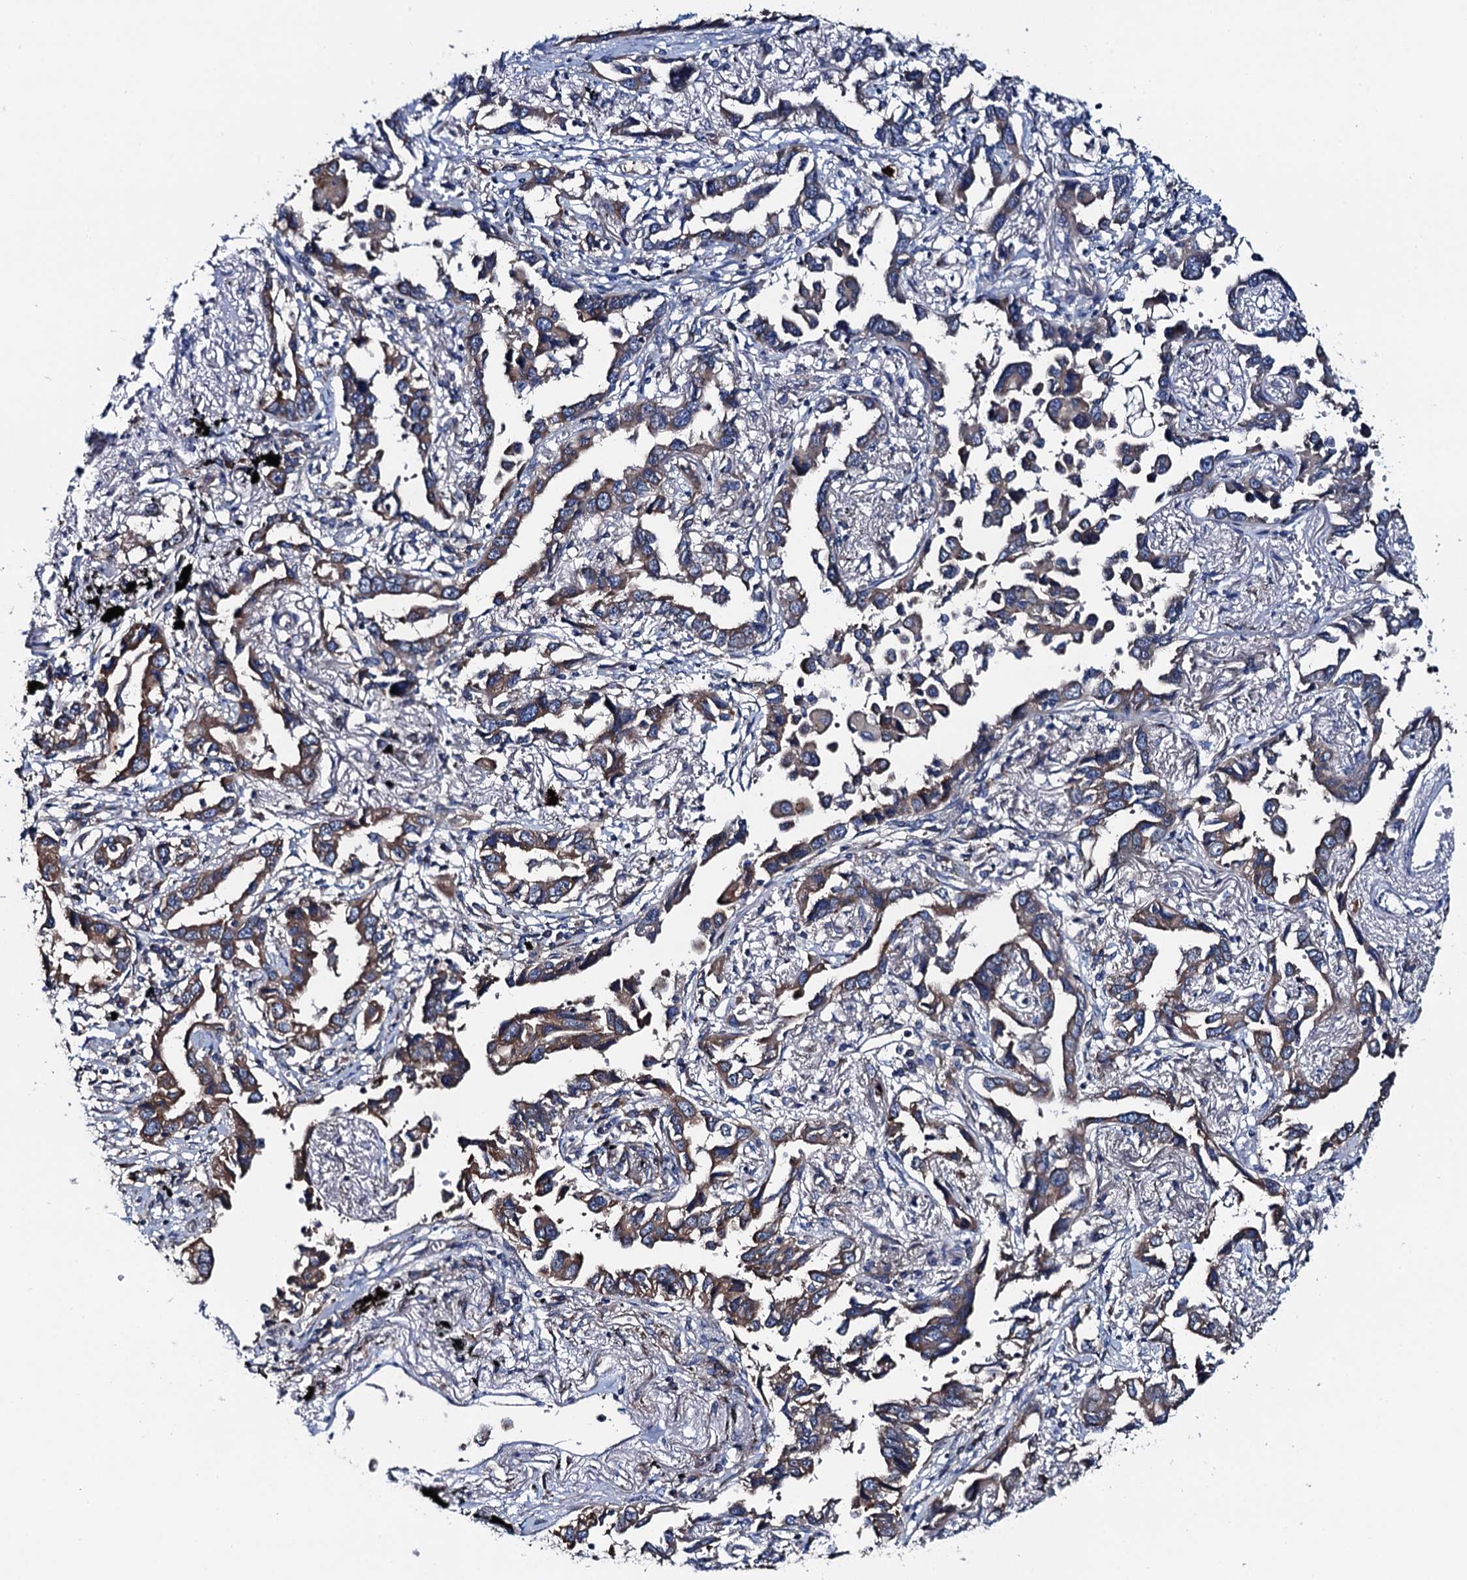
{"staining": {"intensity": "moderate", "quantity": ">75%", "location": "cytoplasmic/membranous"}, "tissue": "lung cancer", "cell_type": "Tumor cells", "image_type": "cancer", "snomed": [{"axis": "morphology", "description": "Adenocarcinoma, NOS"}, {"axis": "topography", "description": "Lung"}], "caption": "Moderate cytoplasmic/membranous protein positivity is present in about >75% of tumor cells in lung adenocarcinoma.", "gene": "ADCY9", "patient": {"sex": "male", "age": 67}}